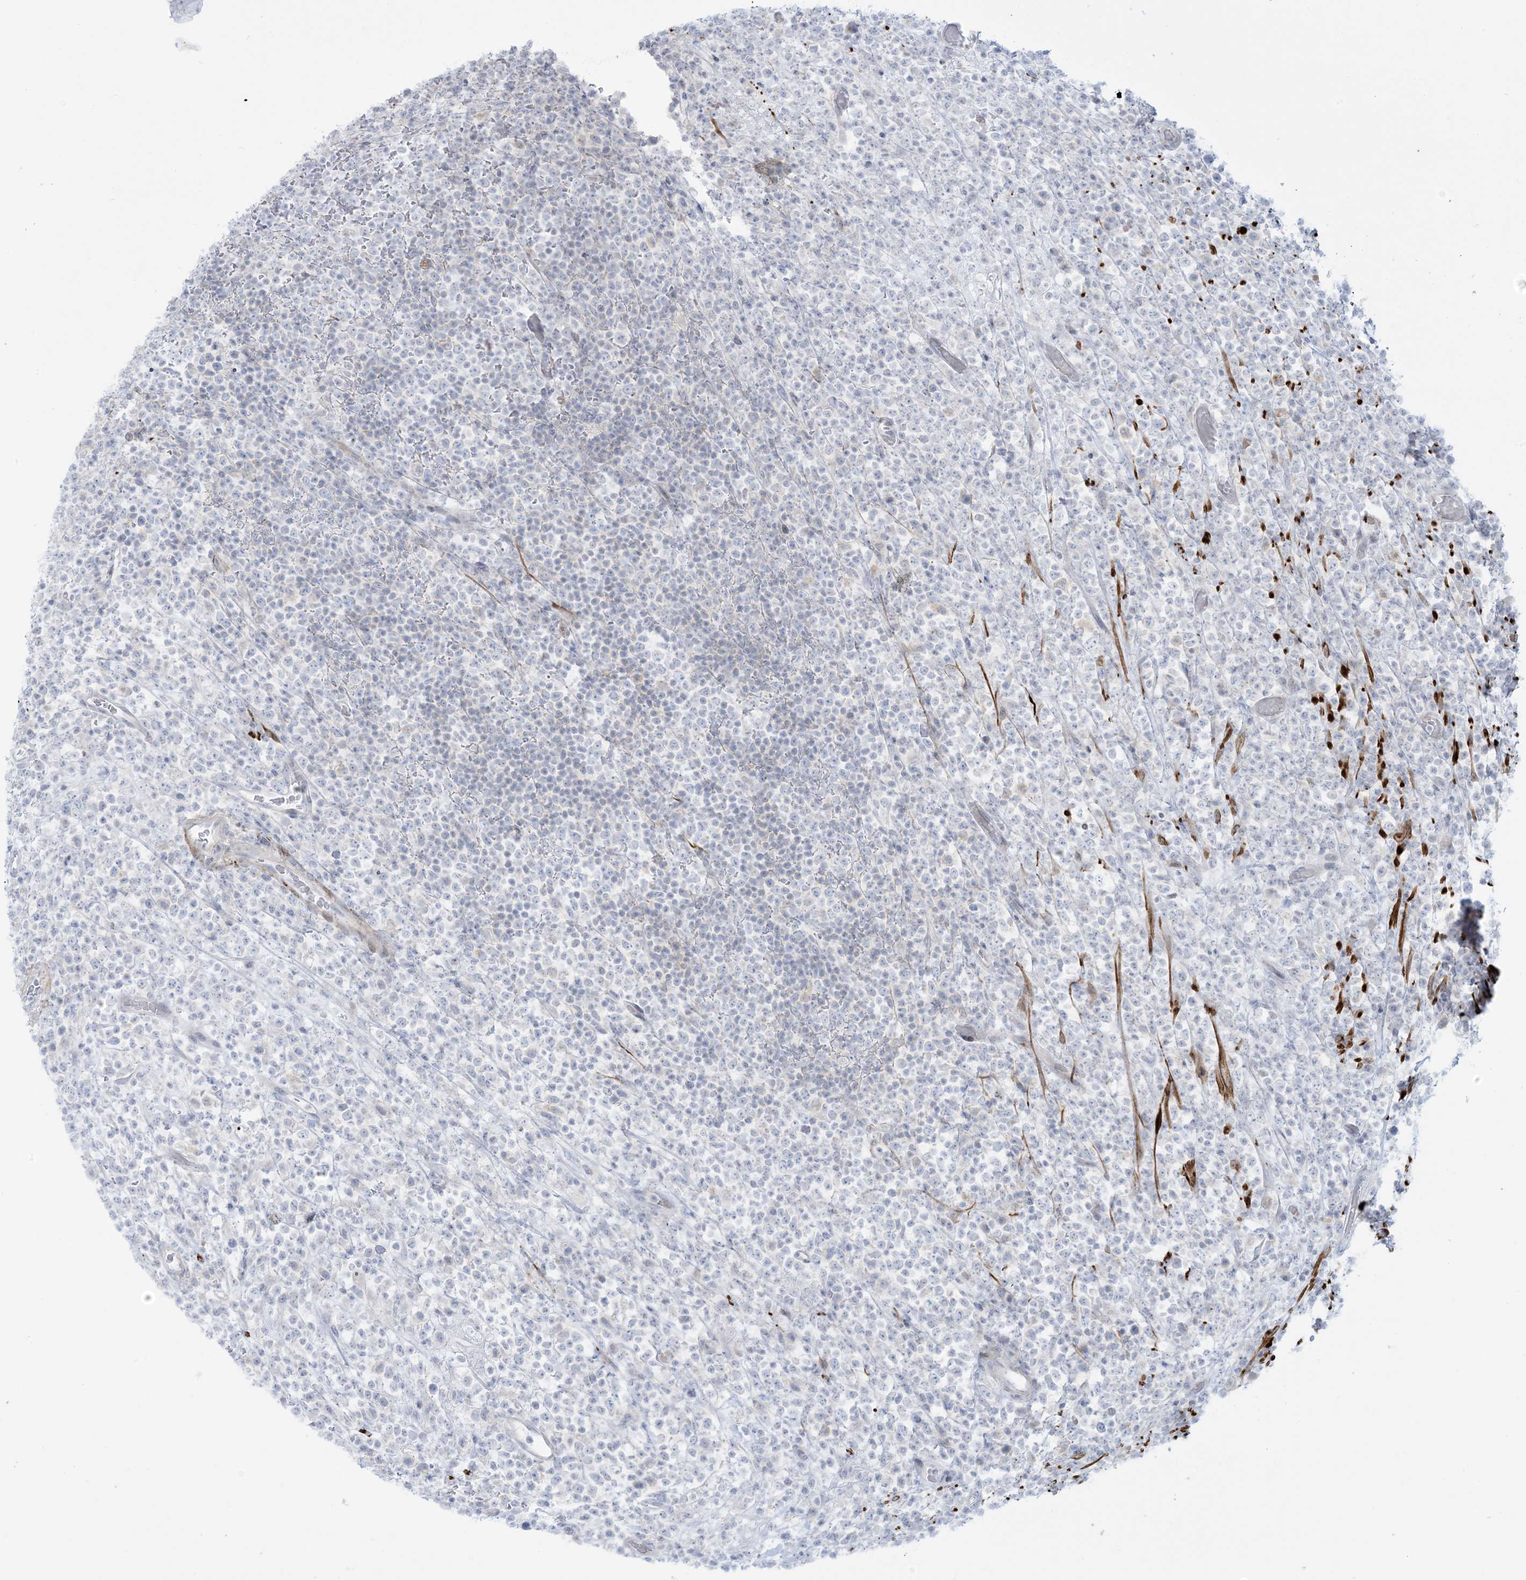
{"staining": {"intensity": "negative", "quantity": "none", "location": "none"}, "tissue": "lymphoma", "cell_type": "Tumor cells", "image_type": "cancer", "snomed": [{"axis": "morphology", "description": "Malignant lymphoma, non-Hodgkin's type, High grade"}, {"axis": "topography", "description": "Colon"}], "caption": "The histopathology image demonstrates no significant positivity in tumor cells of high-grade malignant lymphoma, non-Hodgkin's type. Brightfield microscopy of immunohistochemistry stained with DAB (brown) and hematoxylin (blue), captured at high magnification.", "gene": "AFTPH", "patient": {"sex": "female", "age": 53}}